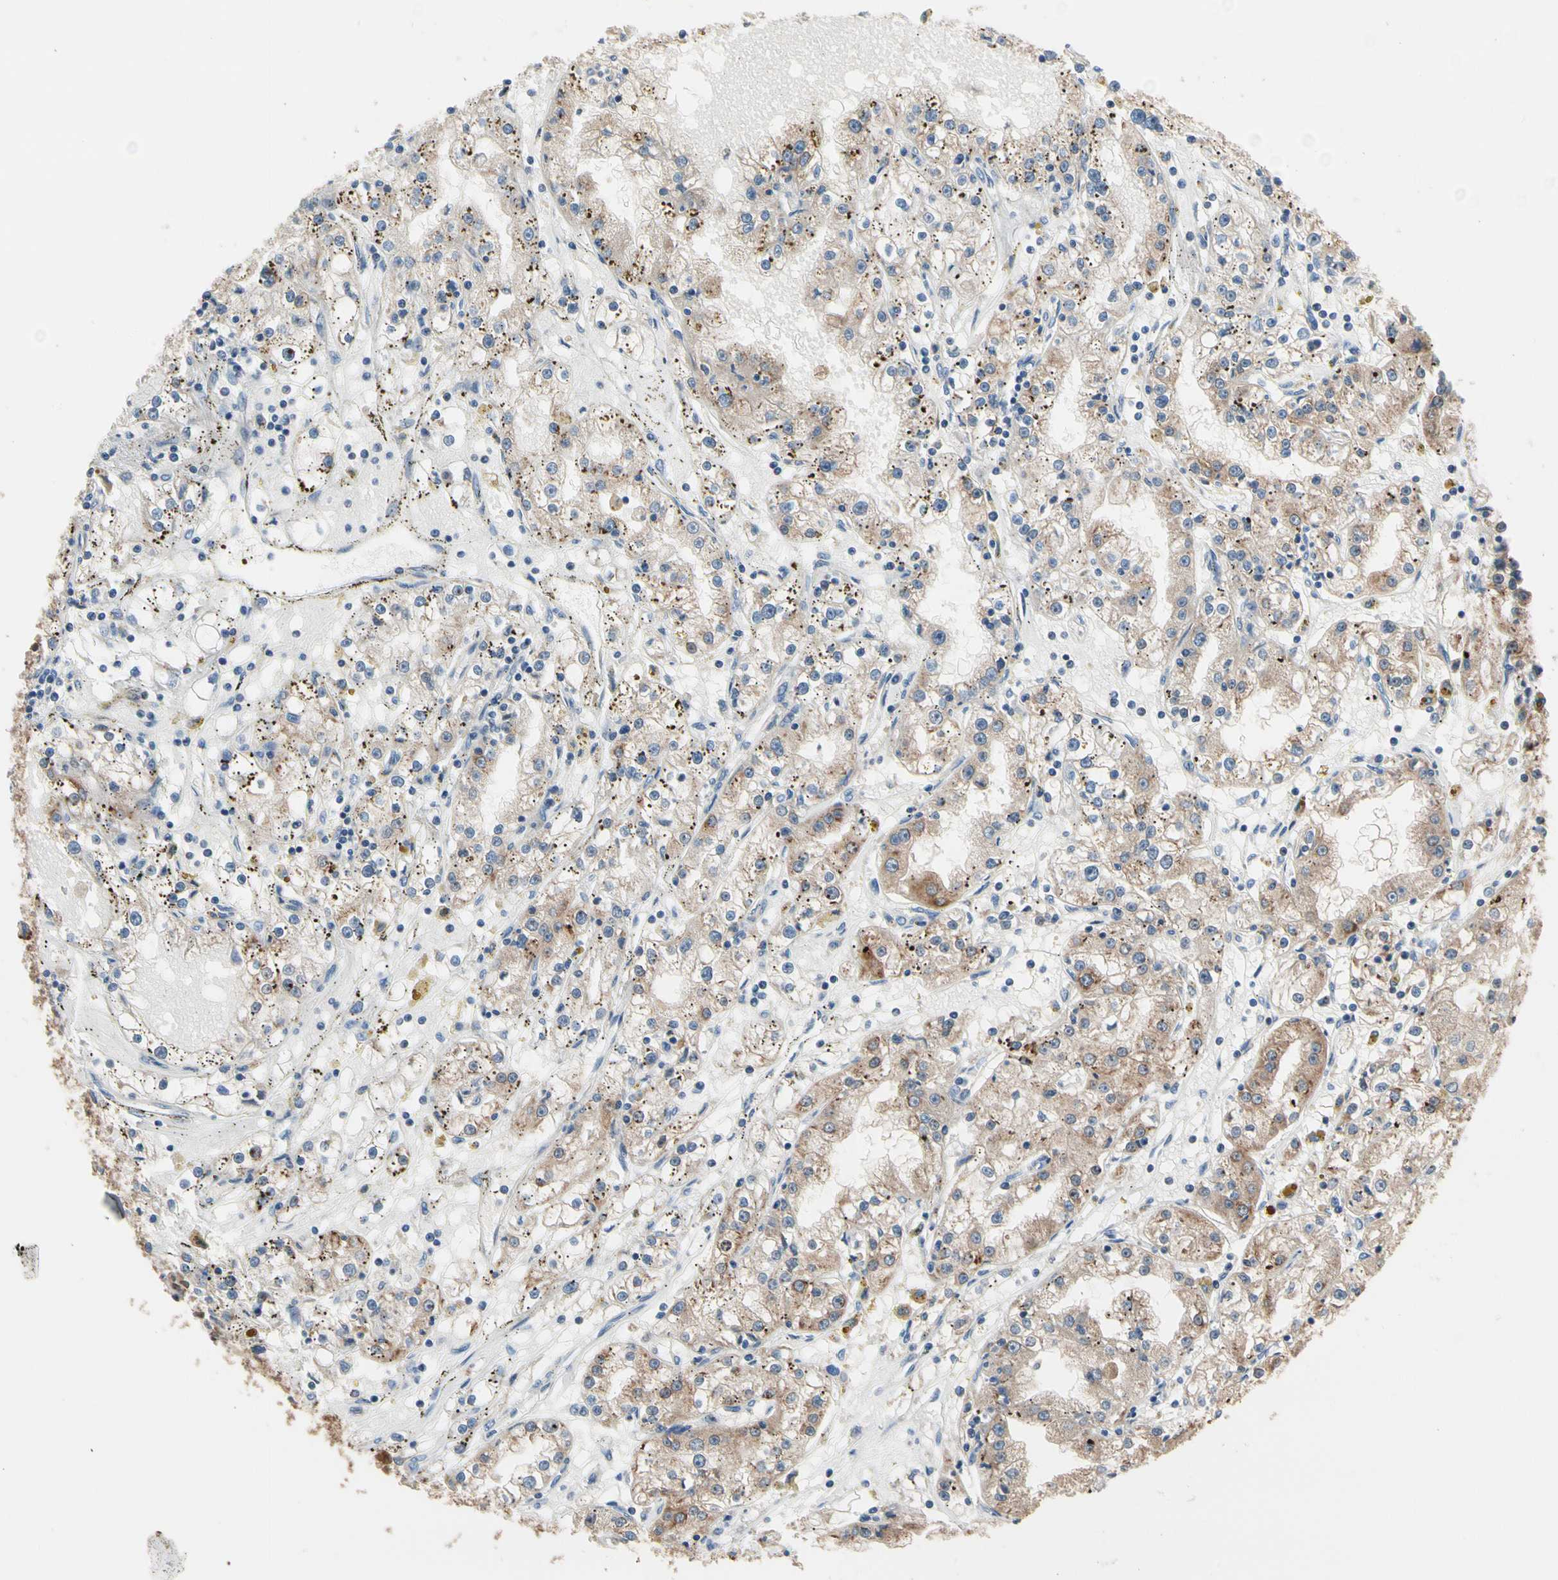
{"staining": {"intensity": "moderate", "quantity": "25%-75%", "location": "cytoplasmic/membranous"}, "tissue": "renal cancer", "cell_type": "Tumor cells", "image_type": "cancer", "snomed": [{"axis": "morphology", "description": "Adenocarcinoma, NOS"}, {"axis": "topography", "description": "Kidney"}], "caption": "Immunohistochemistry (IHC) of renal adenocarcinoma shows medium levels of moderate cytoplasmic/membranous staining in approximately 25%-75% of tumor cells.", "gene": "MTHFS", "patient": {"sex": "male", "age": 56}}